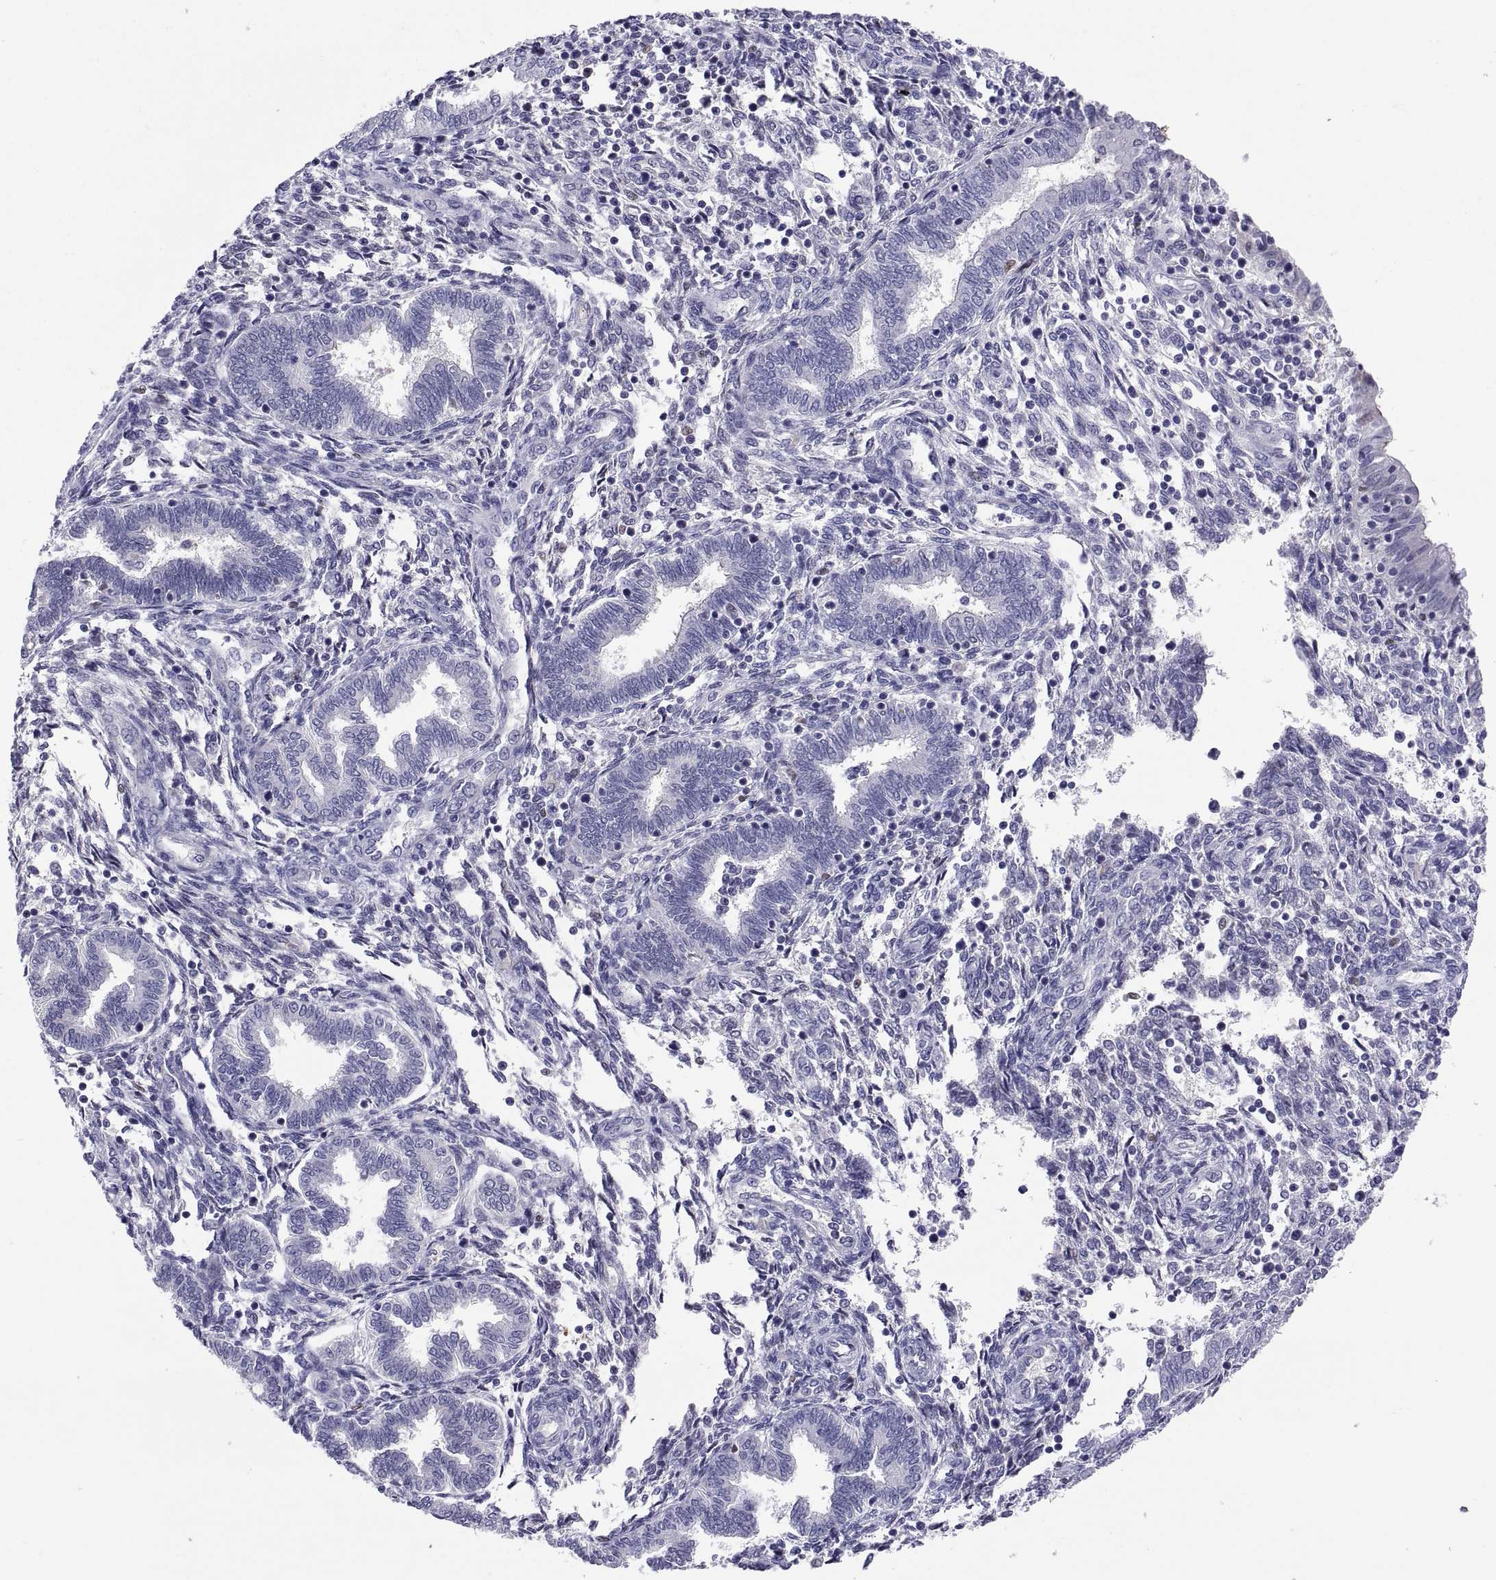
{"staining": {"intensity": "negative", "quantity": "none", "location": "none"}, "tissue": "endometrium", "cell_type": "Cells in endometrial stroma", "image_type": "normal", "snomed": [{"axis": "morphology", "description": "Normal tissue, NOS"}, {"axis": "topography", "description": "Endometrium"}], "caption": "Histopathology image shows no significant protein staining in cells in endometrial stroma of unremarkable endometrium.", "gene": "CHCT1", "patient": {"sex": "female", "age": 42}}